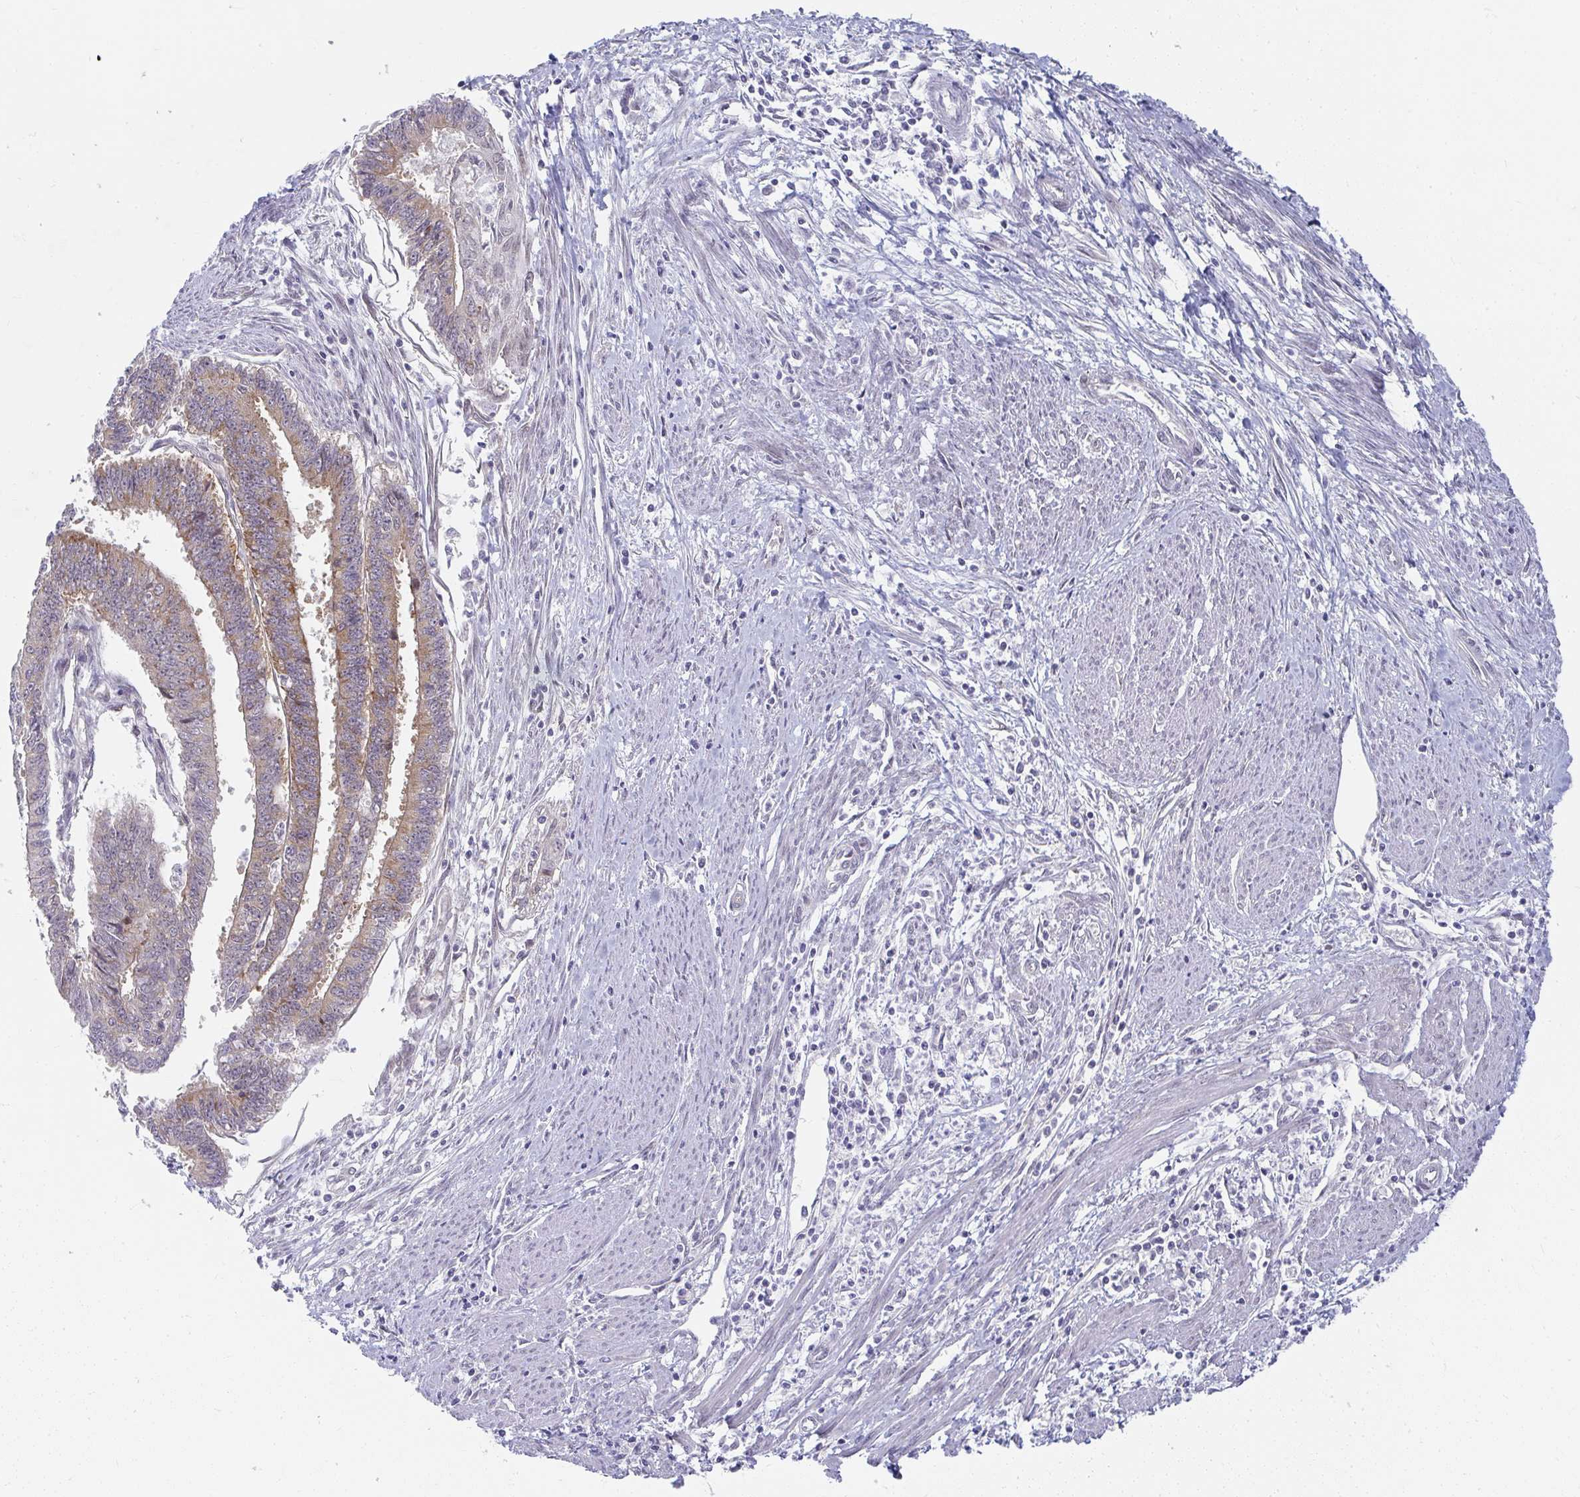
{"staining": {"intensity": "weak", "quantity": "25%-75%", "location": "cytoplasmic/membranous"}, "tissue": "endometrial cancer", "cell_type": "Tumor cells", "image_type": "cancer", "snomed": [{"axis": "morphology", "description": "Adenocarcinoma, NOS"}, {"axis": "topography", "description": "Endometrium"}], "caption": "High-magnification brightfield microscopy of endometrial cancer stained with DAB (brown) and counterstained with hematoxylin (blue). tumor cells exhibit weak cytoplasmic/membranous positivity is appreciated in approximately25%-75% of cells. The protein is stained brown, and the nuclei are stained in blue (DAB IHC with brightfield microscopy, high magnification).", "gene": "SYNCRIP", "patient": {"sex": "female", "age": 73}}